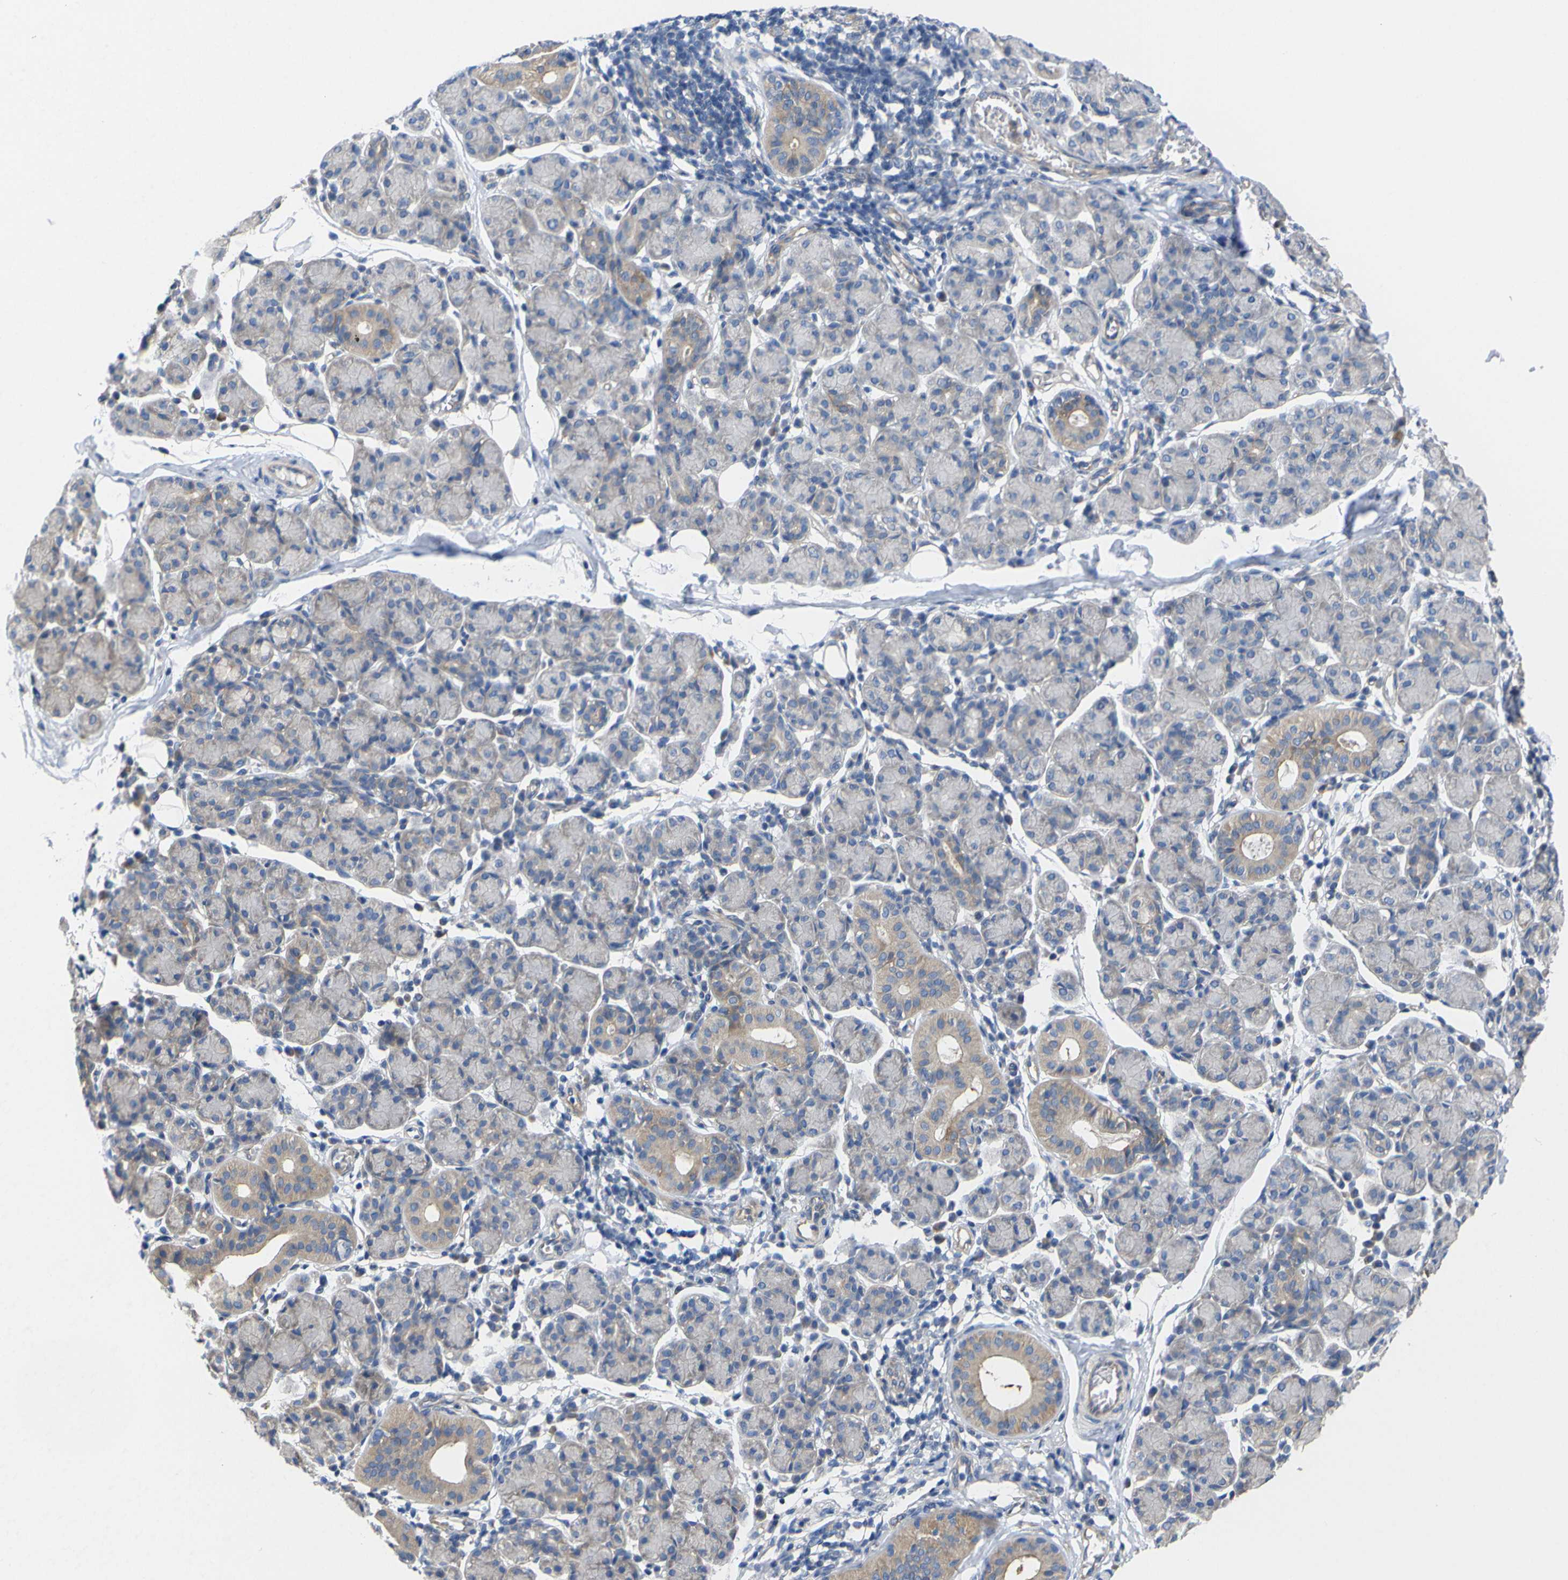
{"staining": {"intensity": "weak", "quantity": "25%-75%", "location": "cytoplasmic/membranous"}, "tissue": "salivary gland", "cell_type": "Glandular cells", "image_type": "normal", "snomed": [{"axis": "morphology", "description": "Normal tissue, NOS"}, {"axis": "morphology", "description": "Inflammation, NOS"}, {"axis": "topography", "description": "Lymph node"}, {"axis": "topography", "description": "Salivary gland"}], "caption": "Weak cytoplasmic/membranous expression for a protein is appreciated in approximately 25%-75% of glandular cells of unremarkable salivary gland using IHC.", "gene": "USH1C", "patient": {"sex": "male", "age": 3}}